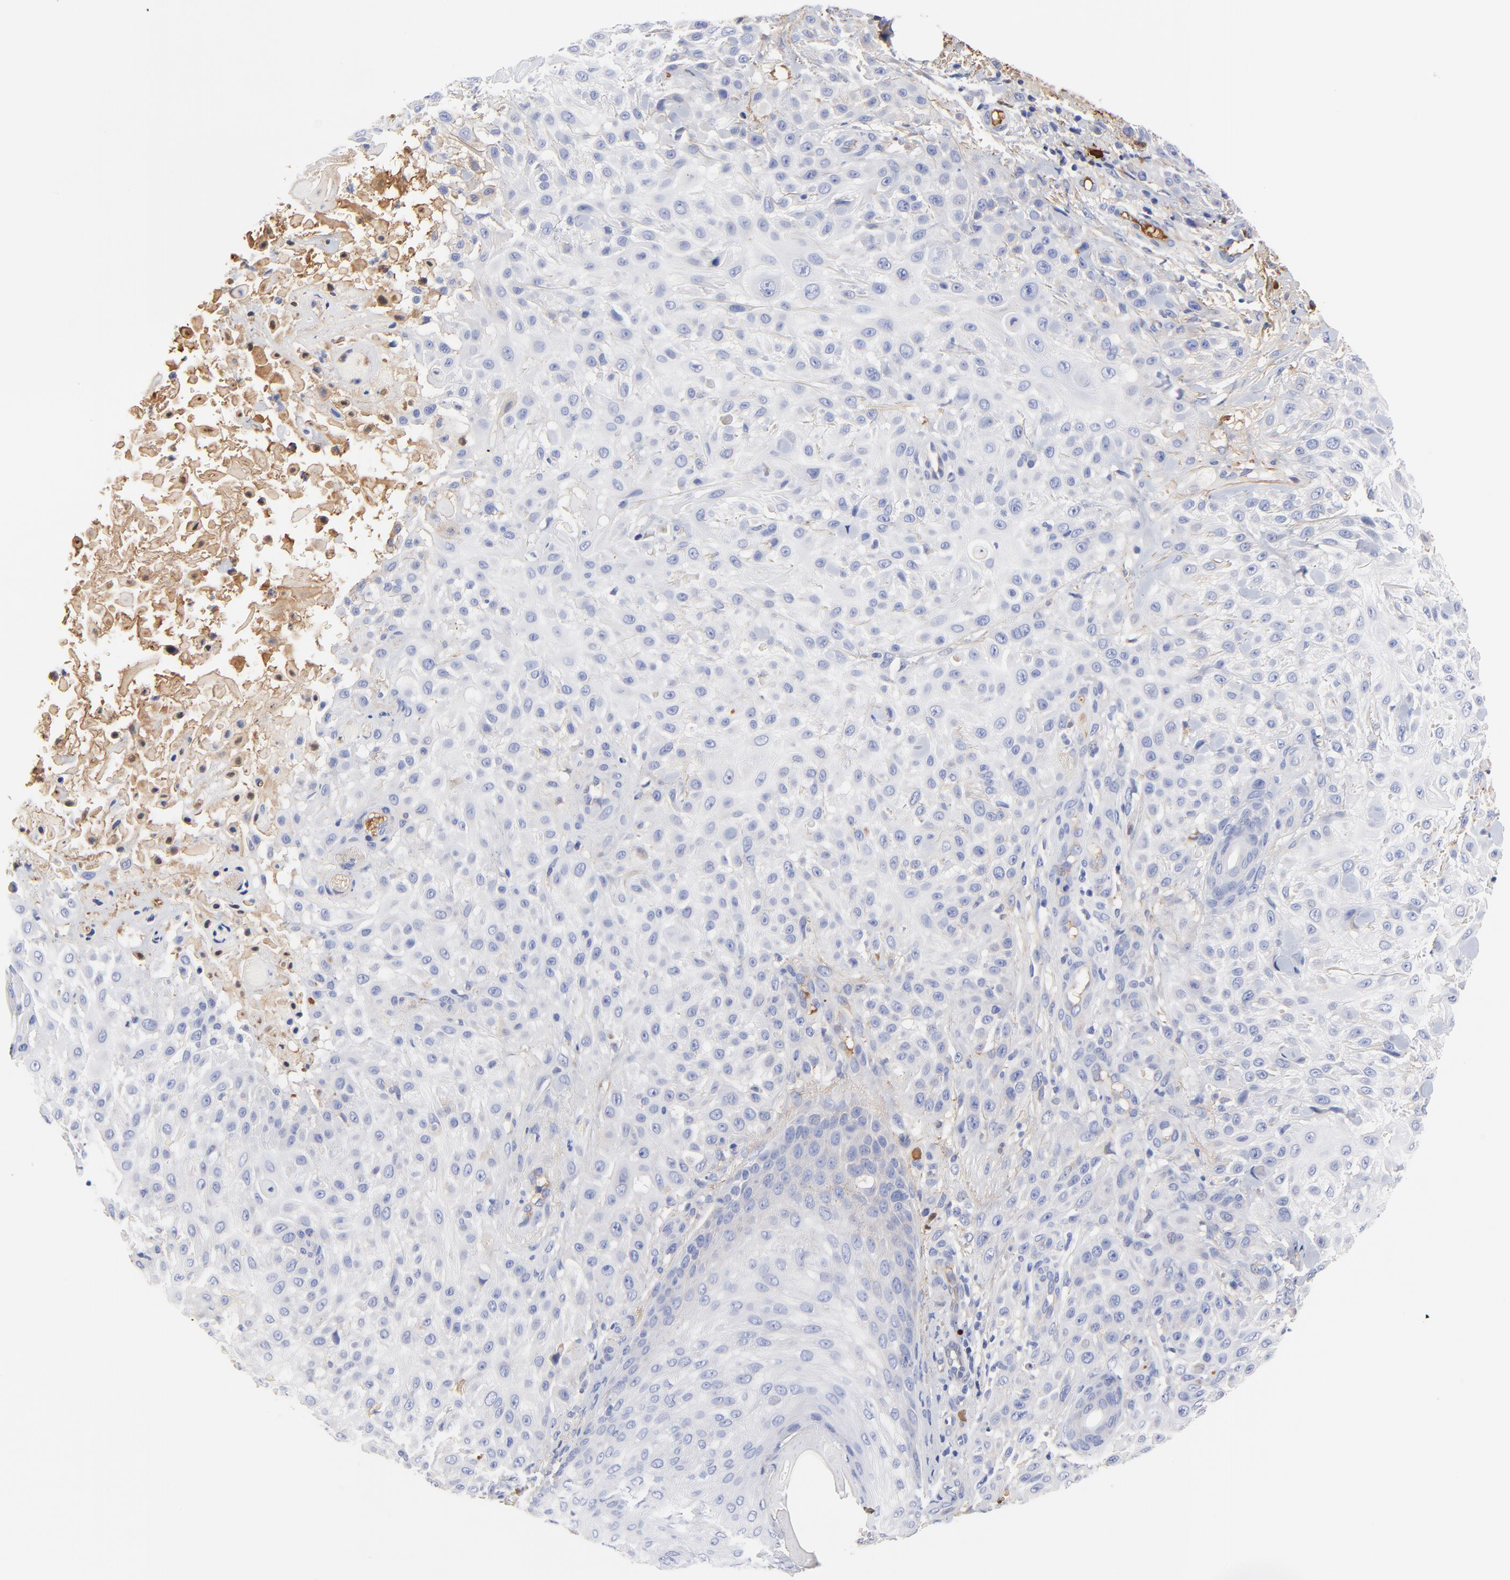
{"staining": {"intensity": "weak", "quantity": "<25%", "location": "cytoplasmic/membranous"}, "tissue": "skin cancer", "cell_type": "Tumor cells", "image_type": "cancer", "snomed": [{"axis": "morphology", "description": "Squamous cell carcinoma, NOS"}, {"axis": "topography", "description": "Skin"}], "caption": "Histopathology image shows no protein expression in tumor cells of skin squamous cell carcinoma tissue. (DAB immunohistochemistry (IHC), high magnification).", "gene": "IGLV3-10", "patient": {"sex": "female", "age": 42}}